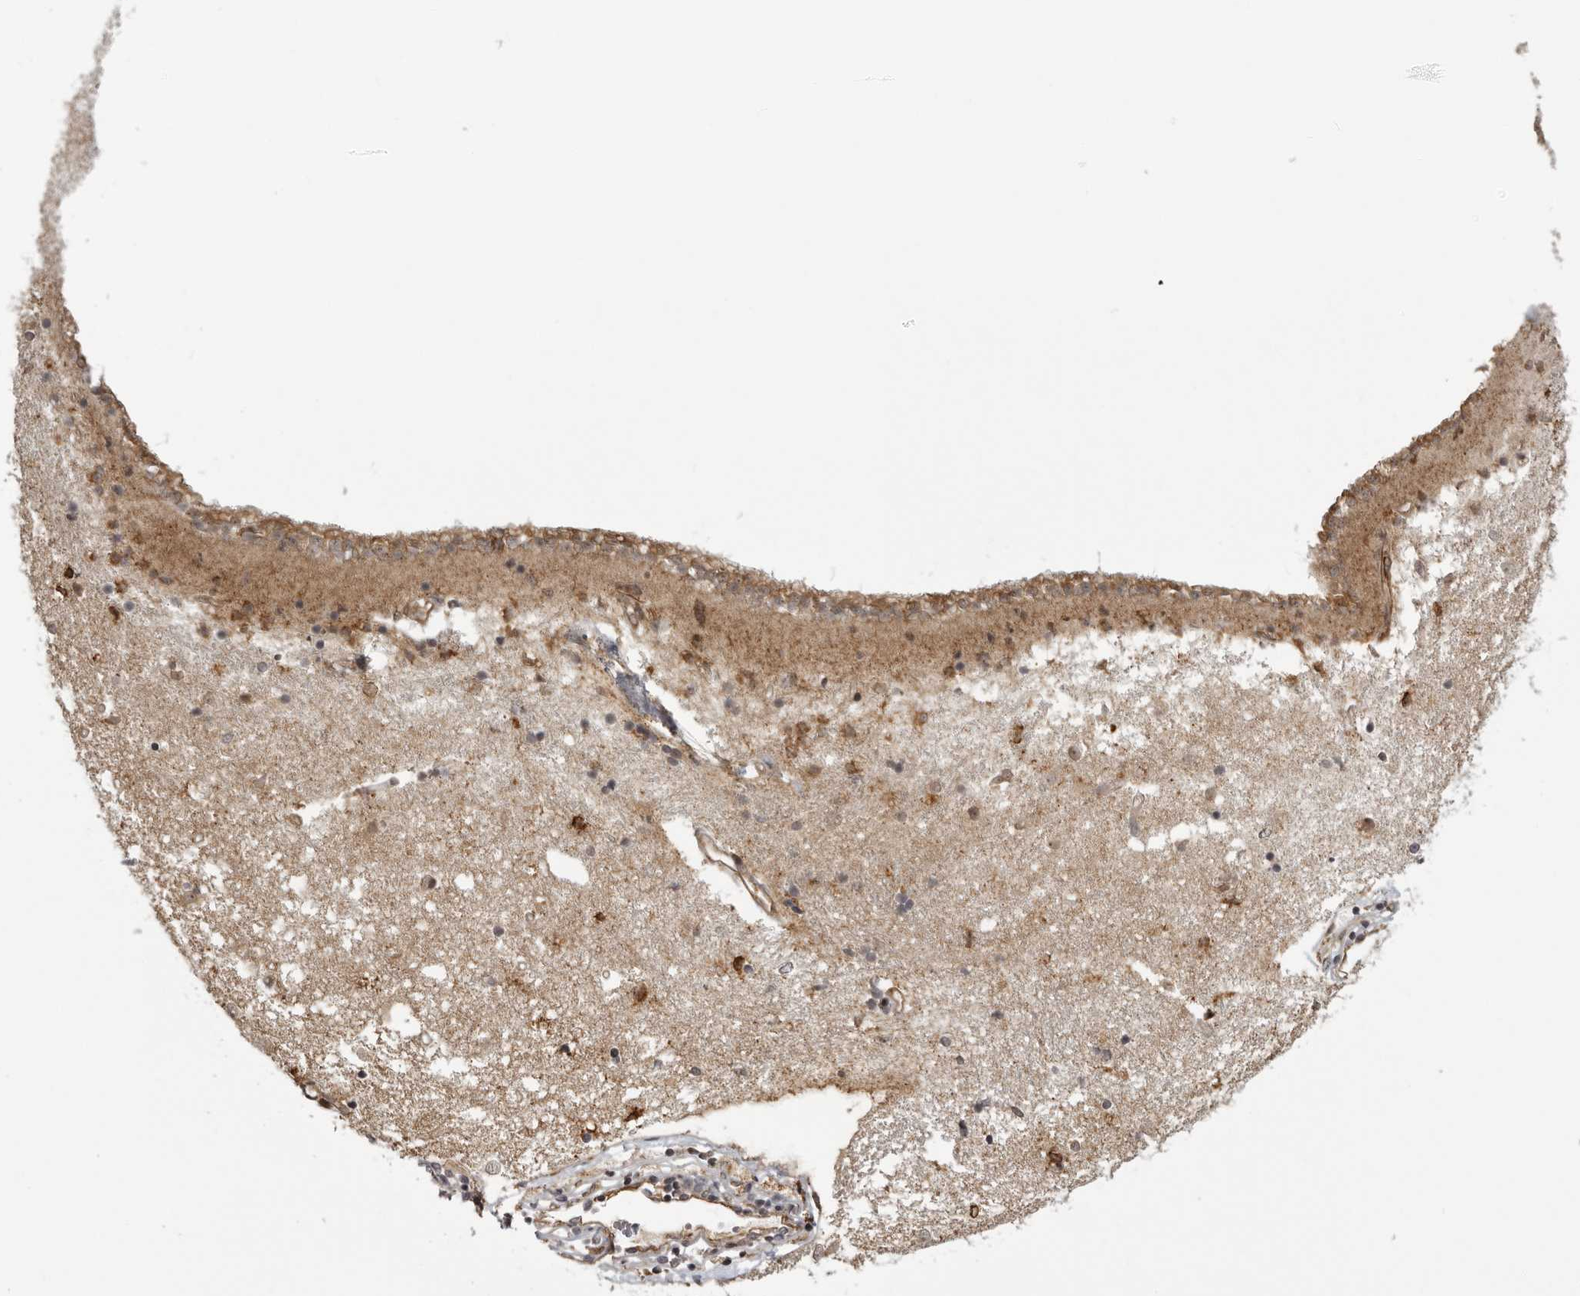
{"staining": {"intensity": "moderate", "quantity": ">75%", "location": "cytoplasmic/membranous"}, "tissue": "caudate", "cell_type": "Glial cells", "image_type": "normal", "snomed": [{"axis": "morphology", "description": "Normal tissue, NOS"}, {"axis": "topography", "description": "Lateral ventricle wall"}], "caption": "High-power microscopy captured an immunohistochemistry micrograph of unremarkable caudate, revealing moderate cytoplasmic/membranous staining in approximately >75% of glial cells.", "gene": "DNAH14", "patient": {"sex": "male", "age": 45}}